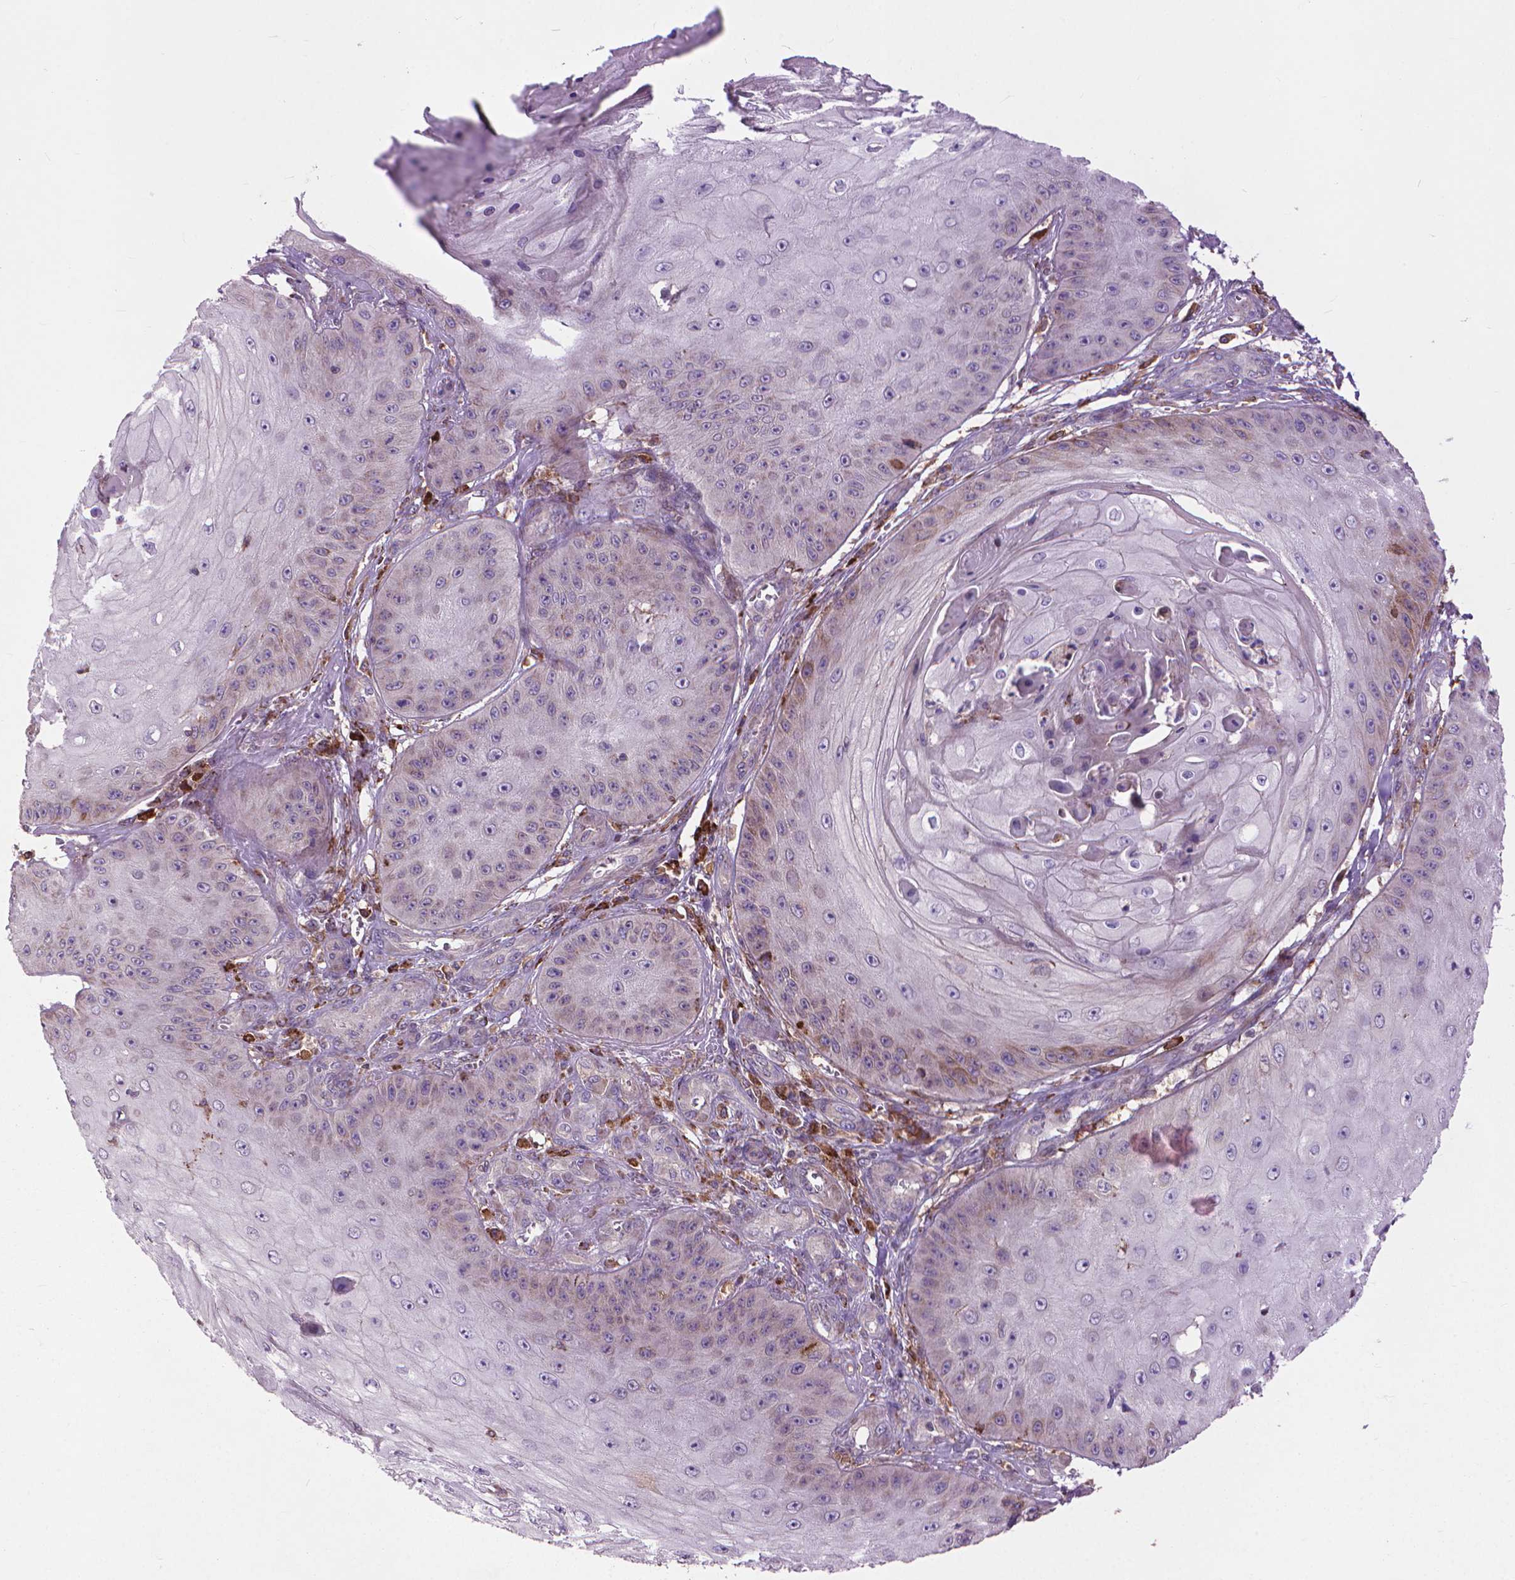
{"staining": {"intensity": "weak", "quantity": "25%-75%", "location": "cytoplasmic/membranous"}, "tissue": "skin cancer", "cell_type": "Tumor cells", "image_type": "cancer", "snomed": [{"axis": "morphology", "description": "Squamous cell carcinoma, NOS"}, {"axis": "topography", "description": "Skin"}], "caption": "Skin cancer (squamous cell carcinoma) stained with a brown dye shows weak cytoplasmic/membranous positive staining in about 25%-75% of tumor cells.", "gene": "MYH14", "patient": {"sex": "male", "age": 70}}